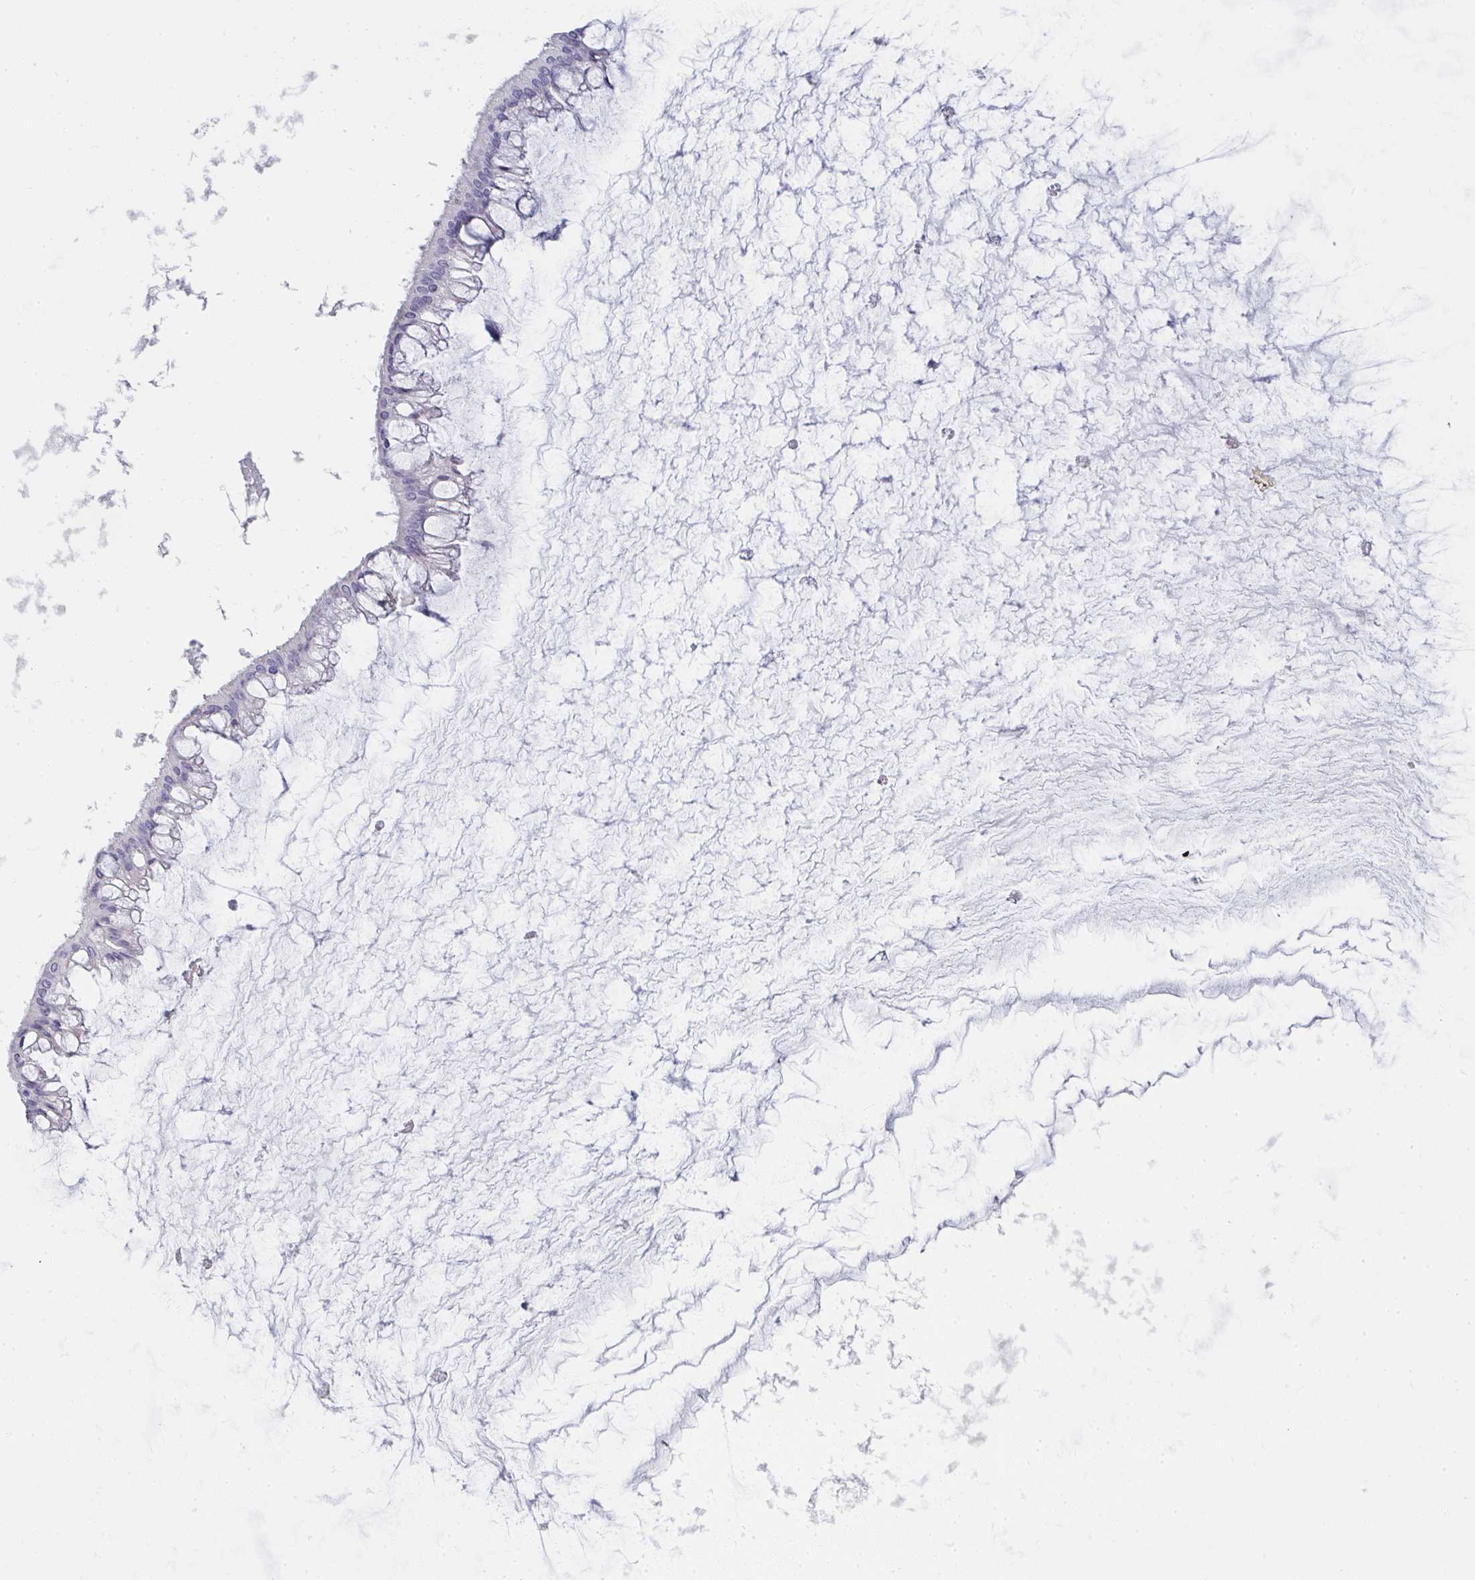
{"staining": {"intensity": "negative", "quantity": "none", "location": "none"}, "tissue": "ovarian cancer", "cell_type": "Tumor cells", "image_type": "cancer", "snomed": [{"axis": "morphology", "description": "Cystadenocarcinoma, mucinous, NOS"}, {"axis": "topography", "description": "Ovary"}], "caption": "Immunohistochemistry histopathology image of neoplastic tissue: ovarian cancer stained with DAB (3,3'-diaminobenzidine) exhibits no significant protein expression in tumor cells.", "gene": "SHB", "patient": {"sex": "female", "age": 73}}